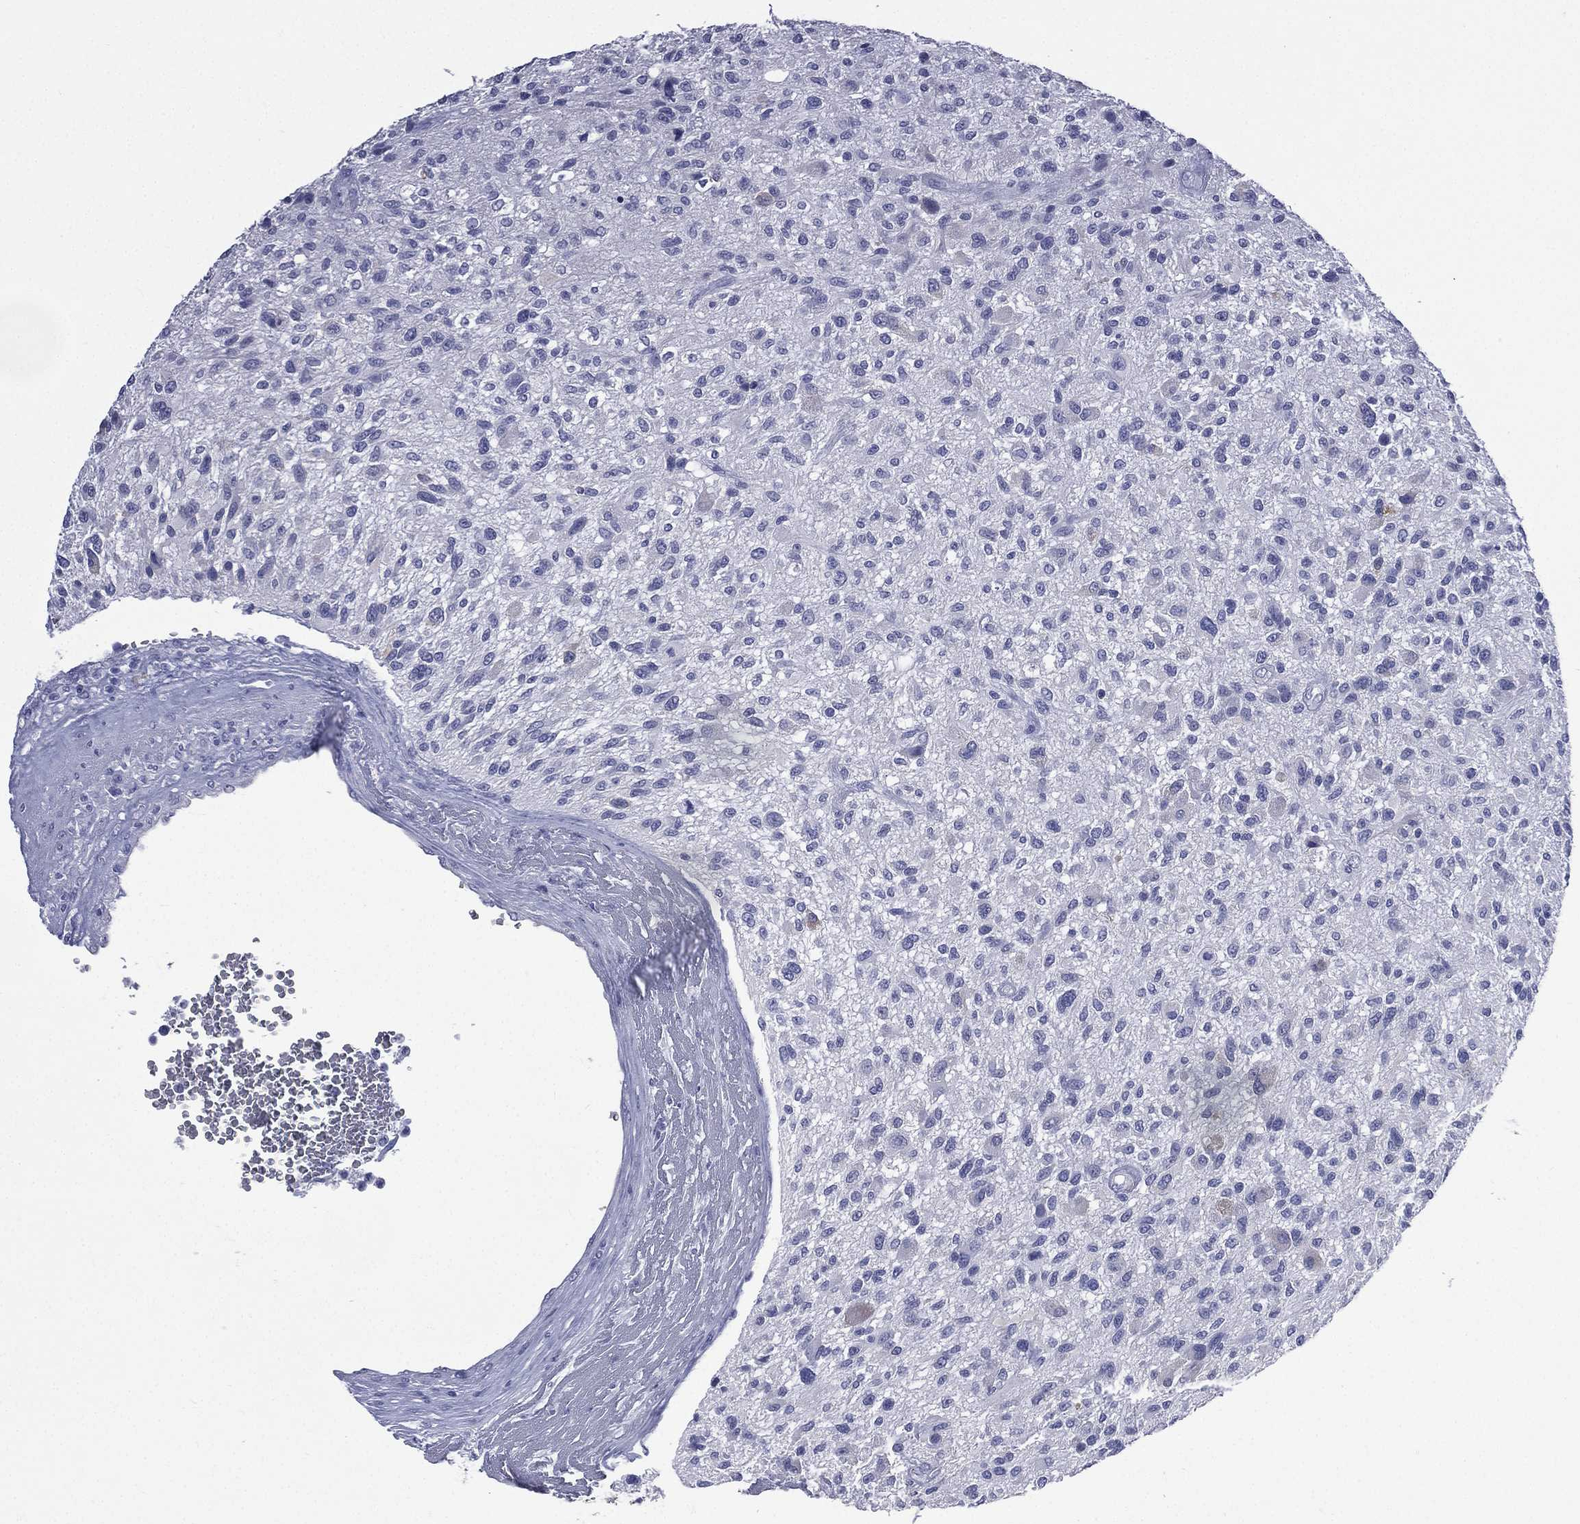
{"staining": {"intensity": "negative", "quantity": "none", "location": "none"}, "tissue": "glioma", "cell_type": "Tumor cells", "image_type": "cancer", "snomed": [{"axis": "morphology", "description": "Glioma, malignant, High grade"}, {"axis": "topography", "description": "Brain"}], "caption": "Micrograph shows no significant protein positivity in tumor cells of malignant glioma (high-grade).", "gene": "CES2", "patient": {"sex": "male", "age": 47}}